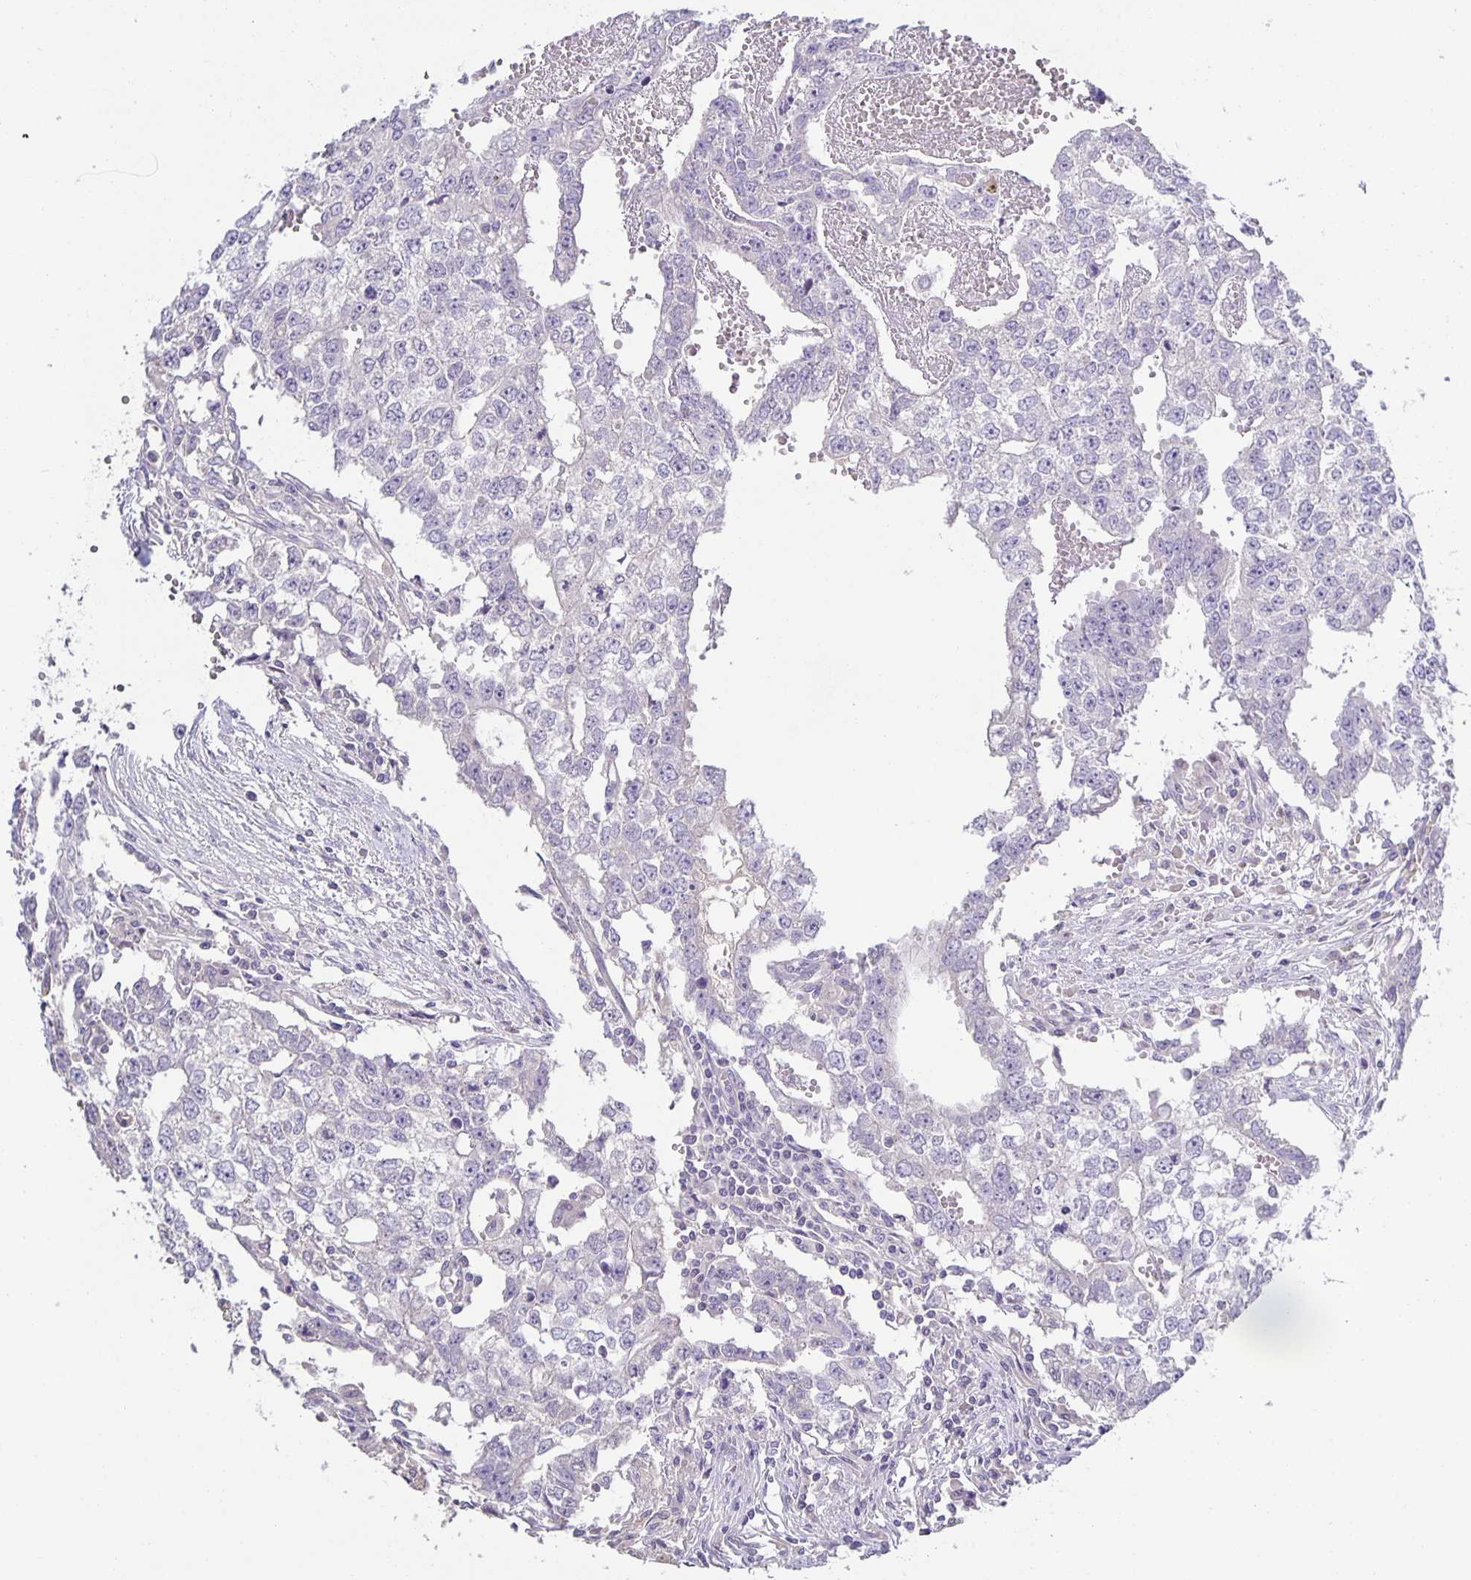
{"staining": {"intensity": "negative", "quantity": "none", "location": "none"}, "tissue": "testis cancer", "cell_type": "Tumor cells", "image_type": "cancer", "snomed": [{"axis": "morphology", "description": "Carcinoma, Embryonal, NOS"}, {"axis": "morphology", "description": "Teratoma, malignant, NOS"}, {"axis": "topography", "description": "Testis"}], "caption": "IHC of human teratoma (malignant) (testis) shows no expression in tumor cells.", "gene": "PTPN3", "patient": {"sex": "male", "age": 24}}